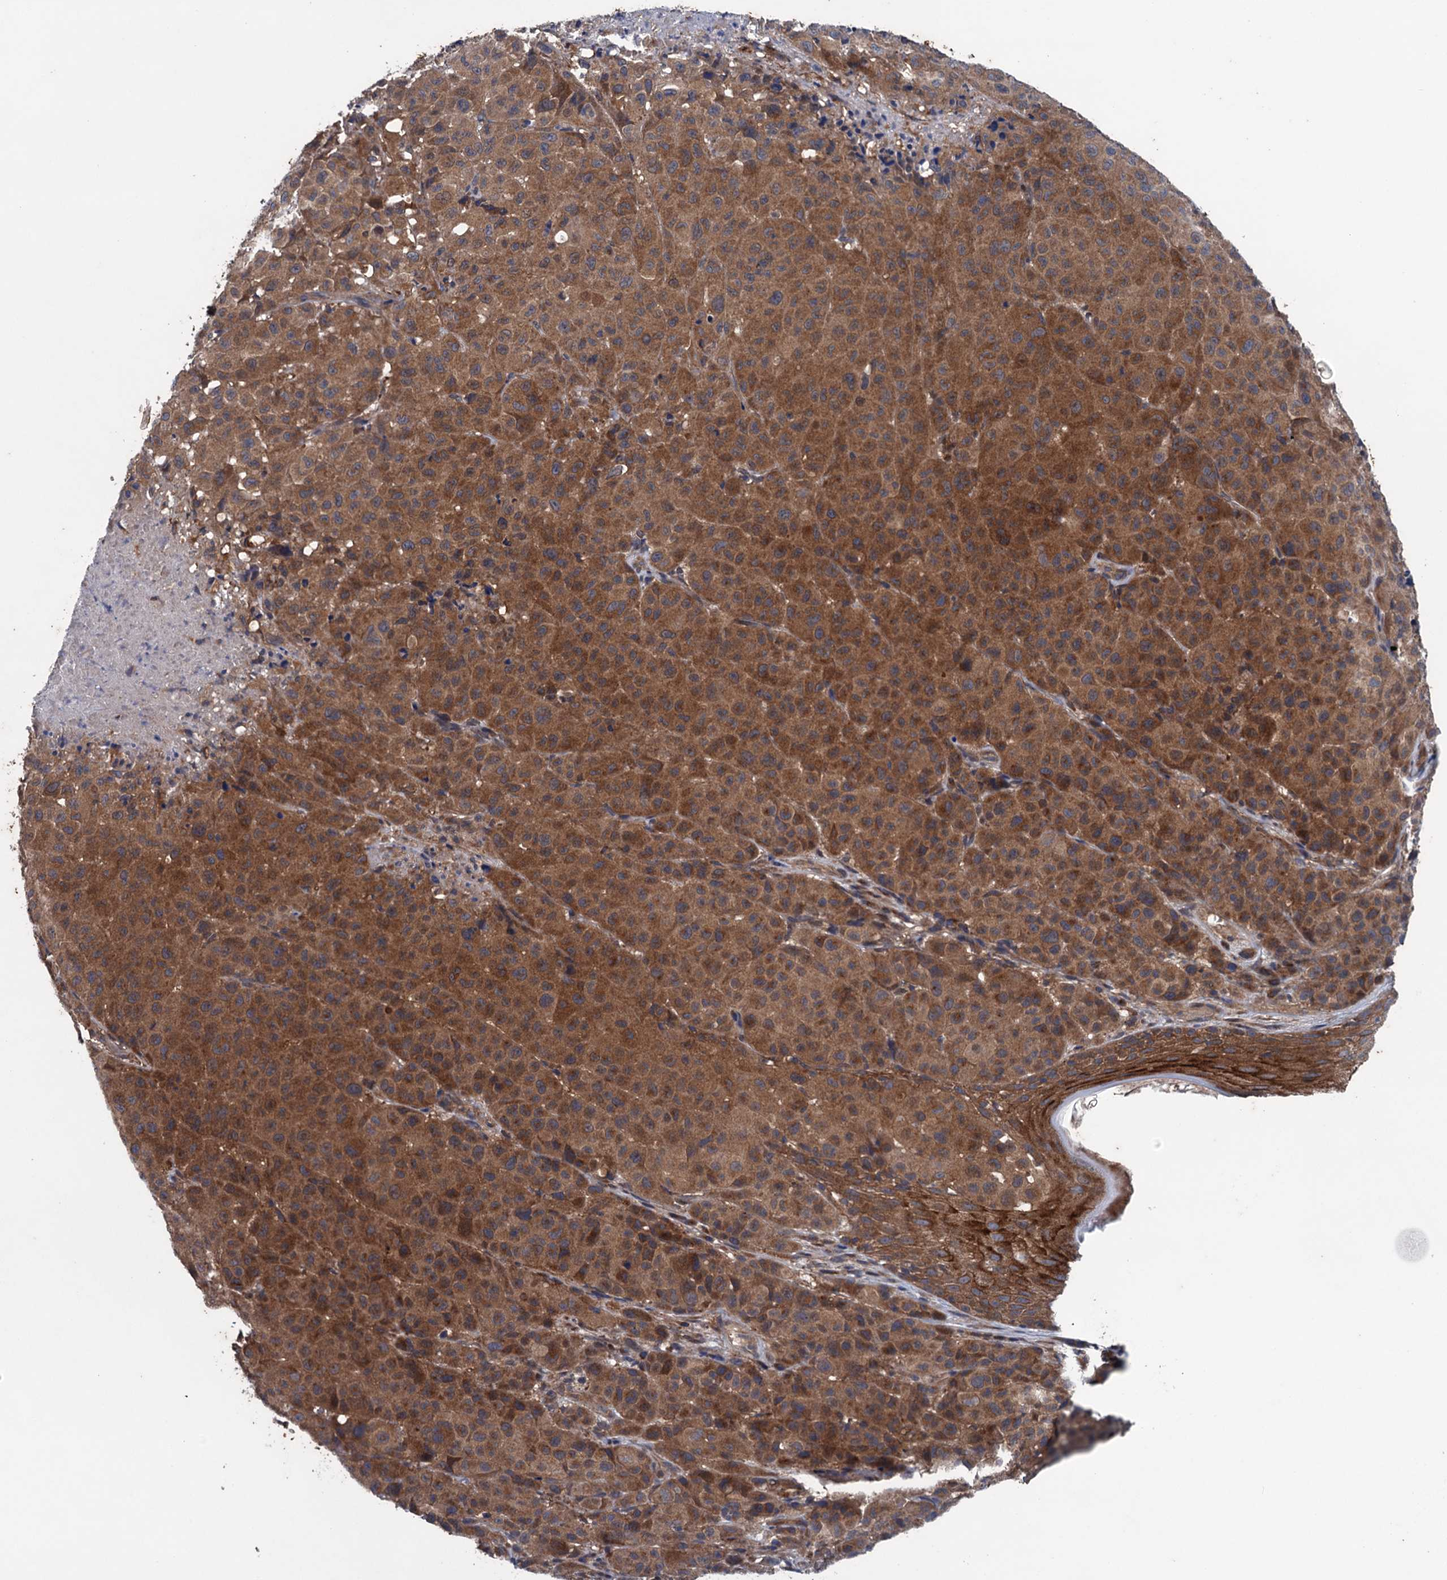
{"staining": {"intensity": "moderate", "quantity": ">75%", "location": "cytoplasmic/membranous"}, "tissue": "melanoma", "cell_type": "Tumor cells", "image_type": "cancer", "snomed": [{"axis": "morphology", "description": "Malignant melanoma, NOS"}, {"axis": "topography", "description": "Skin"}], "caption": "Melanoma tissue displays moderate cytoplasmic/membranous staining in about >75% of tumor cells", "gene": "BLTP3B", "patient": {"sex": "male", "age": 73}}